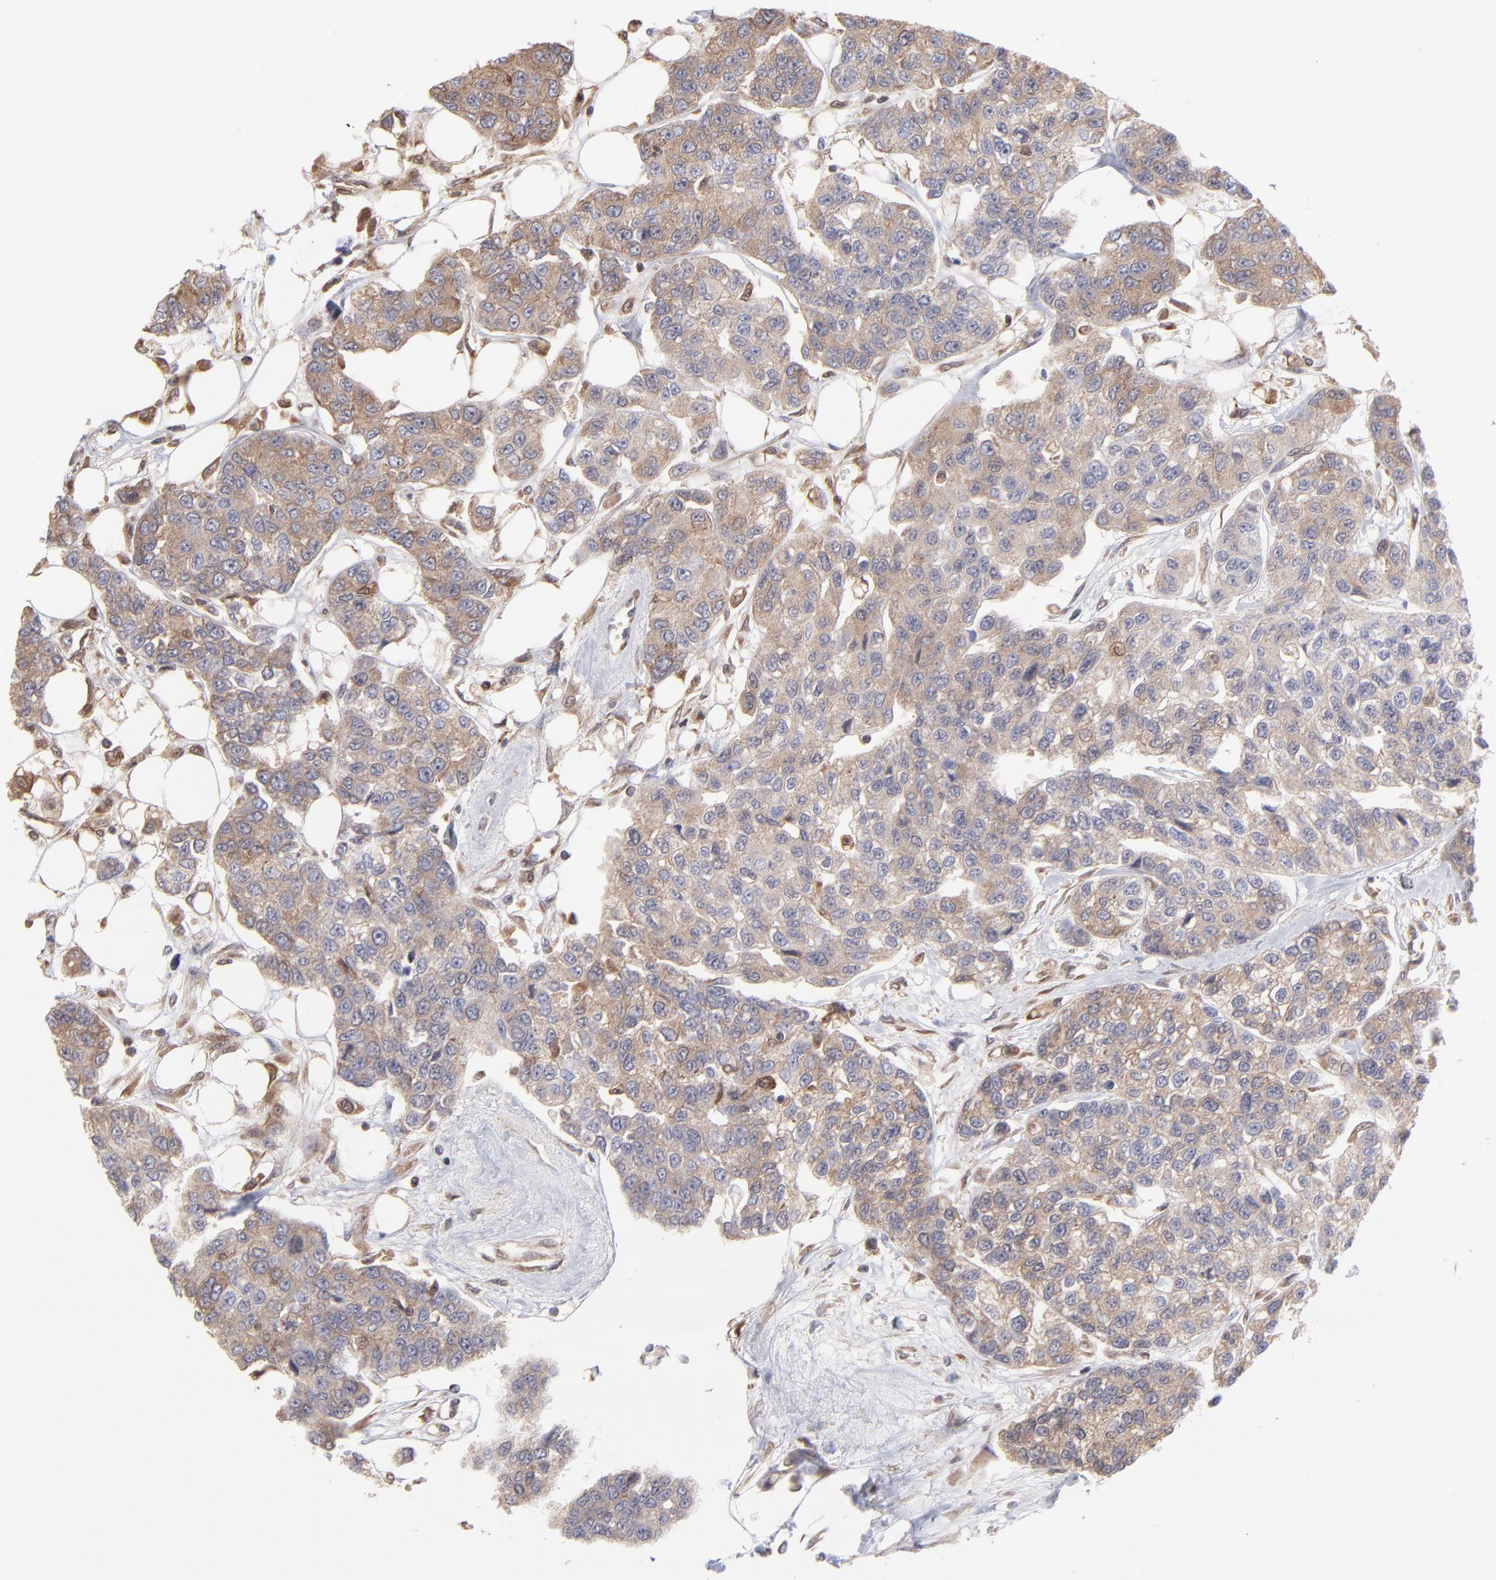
{"staining": {"intensity": "weak", "quantity": ">75%", "location": "cytoplasmic/membranous"}, "tissue": "breast cancer", "cell_type": "Tumor cells", "image_type": "cancer", "snomed": [{"axis": "morphology", "description": "Duct carcinoma"}, {"axis": "topography", "description": "Breast"}], "caption": "Human breast infiltrating ductal carcinoma stained for a protein (brown) shows weak cytoplasmic/membranous positive expression in about >75% of tumor cells.", "gene": "MAPRE1", "patient": {"sex": "female", "age": 51}}